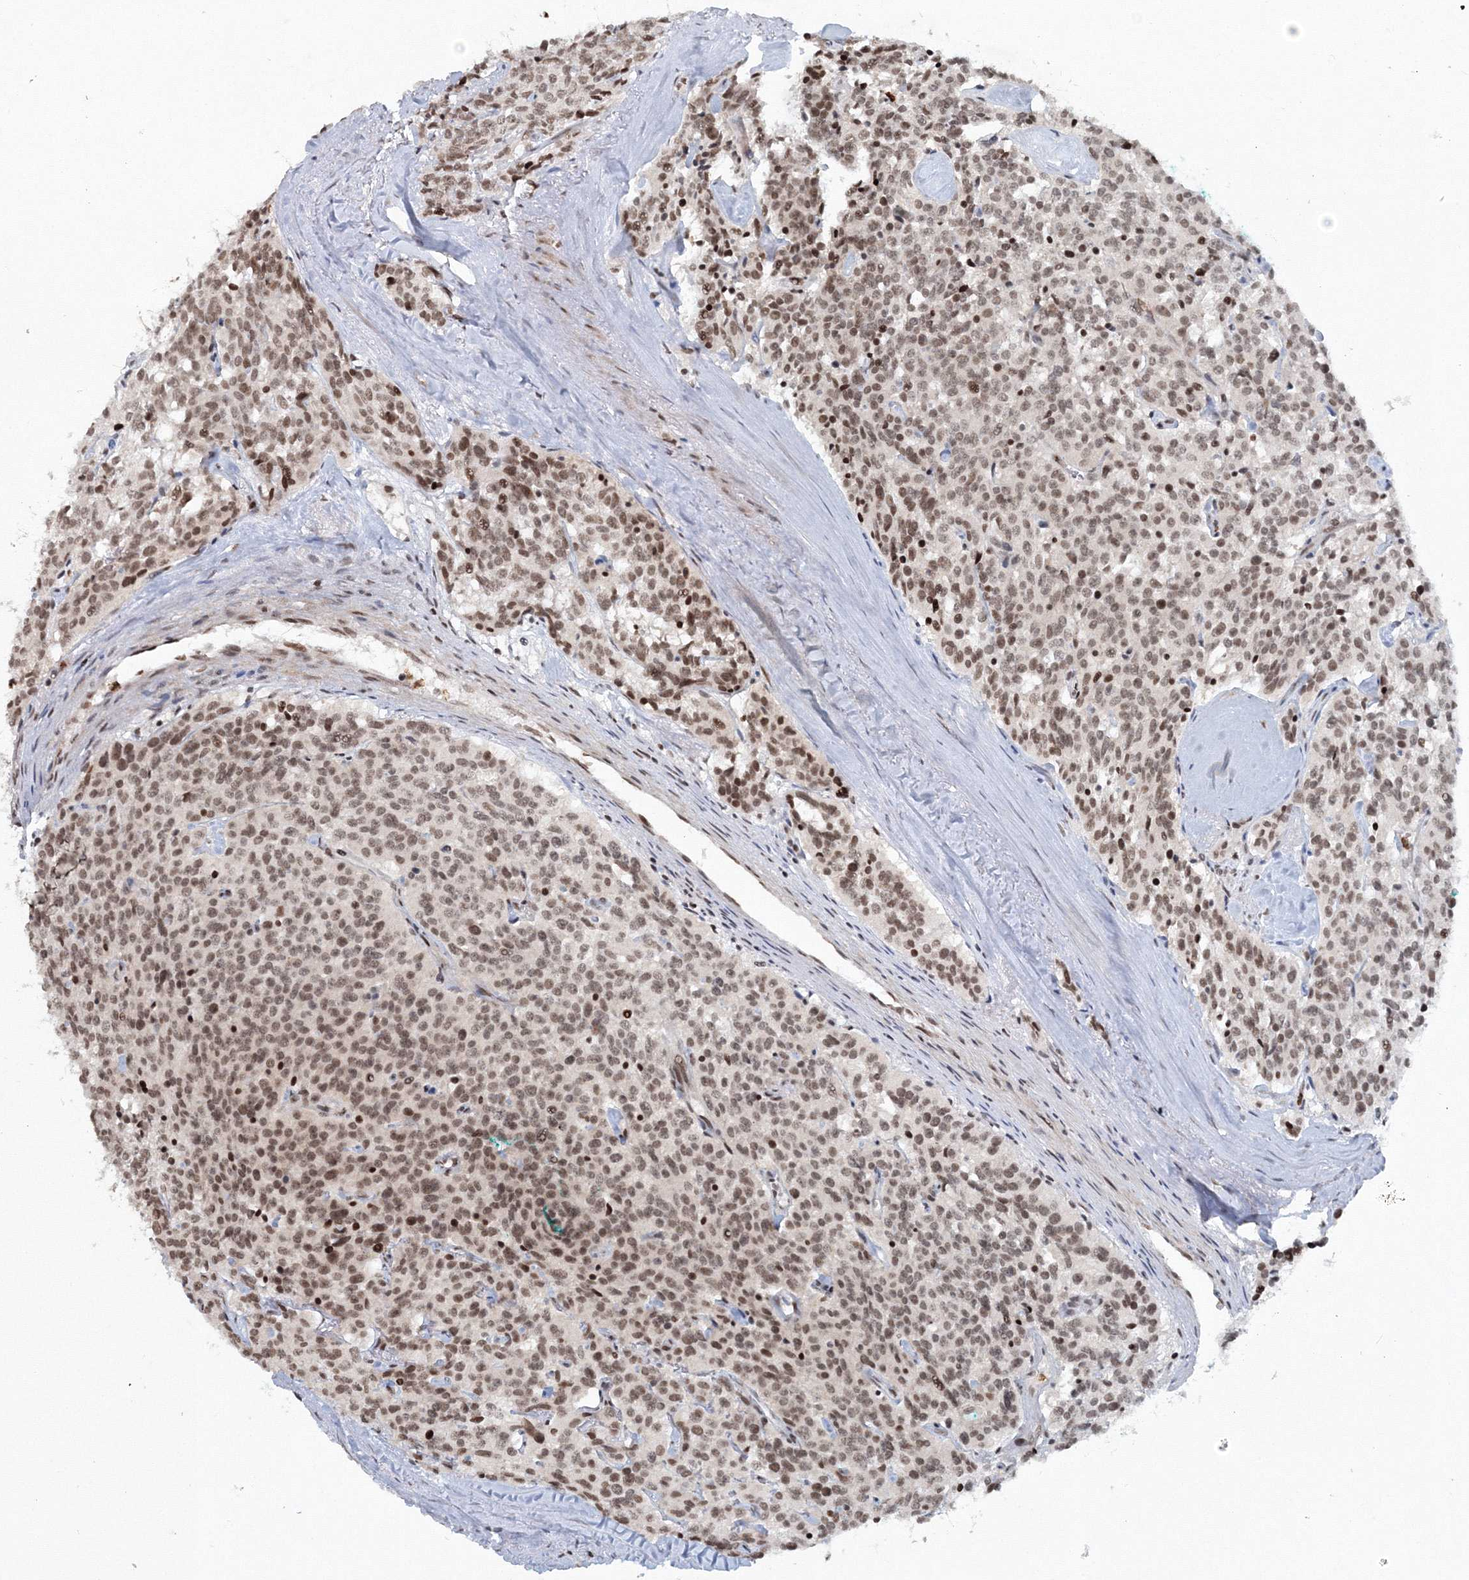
{"staining": {"intensity": "moderate", "quantity": ">75%", "location": "nuclear"}, "tissue": "carcinoid", "cell_type": "Tumor cells", "image_type": "cancer", "snomed": [{"axis": "morphology", "description": "Carcinoid, malignant, NOS"}, {"axis": "topography", "description": "Lung"}], "caption": "This histopathology image displays immunohistochemistry staining of human carcinoid (malignant), with medium moderate nuclear expression in about >75% of tumor cells.", "gene": "C3orf33", "patient": {"sex": "female", "age": 46}}